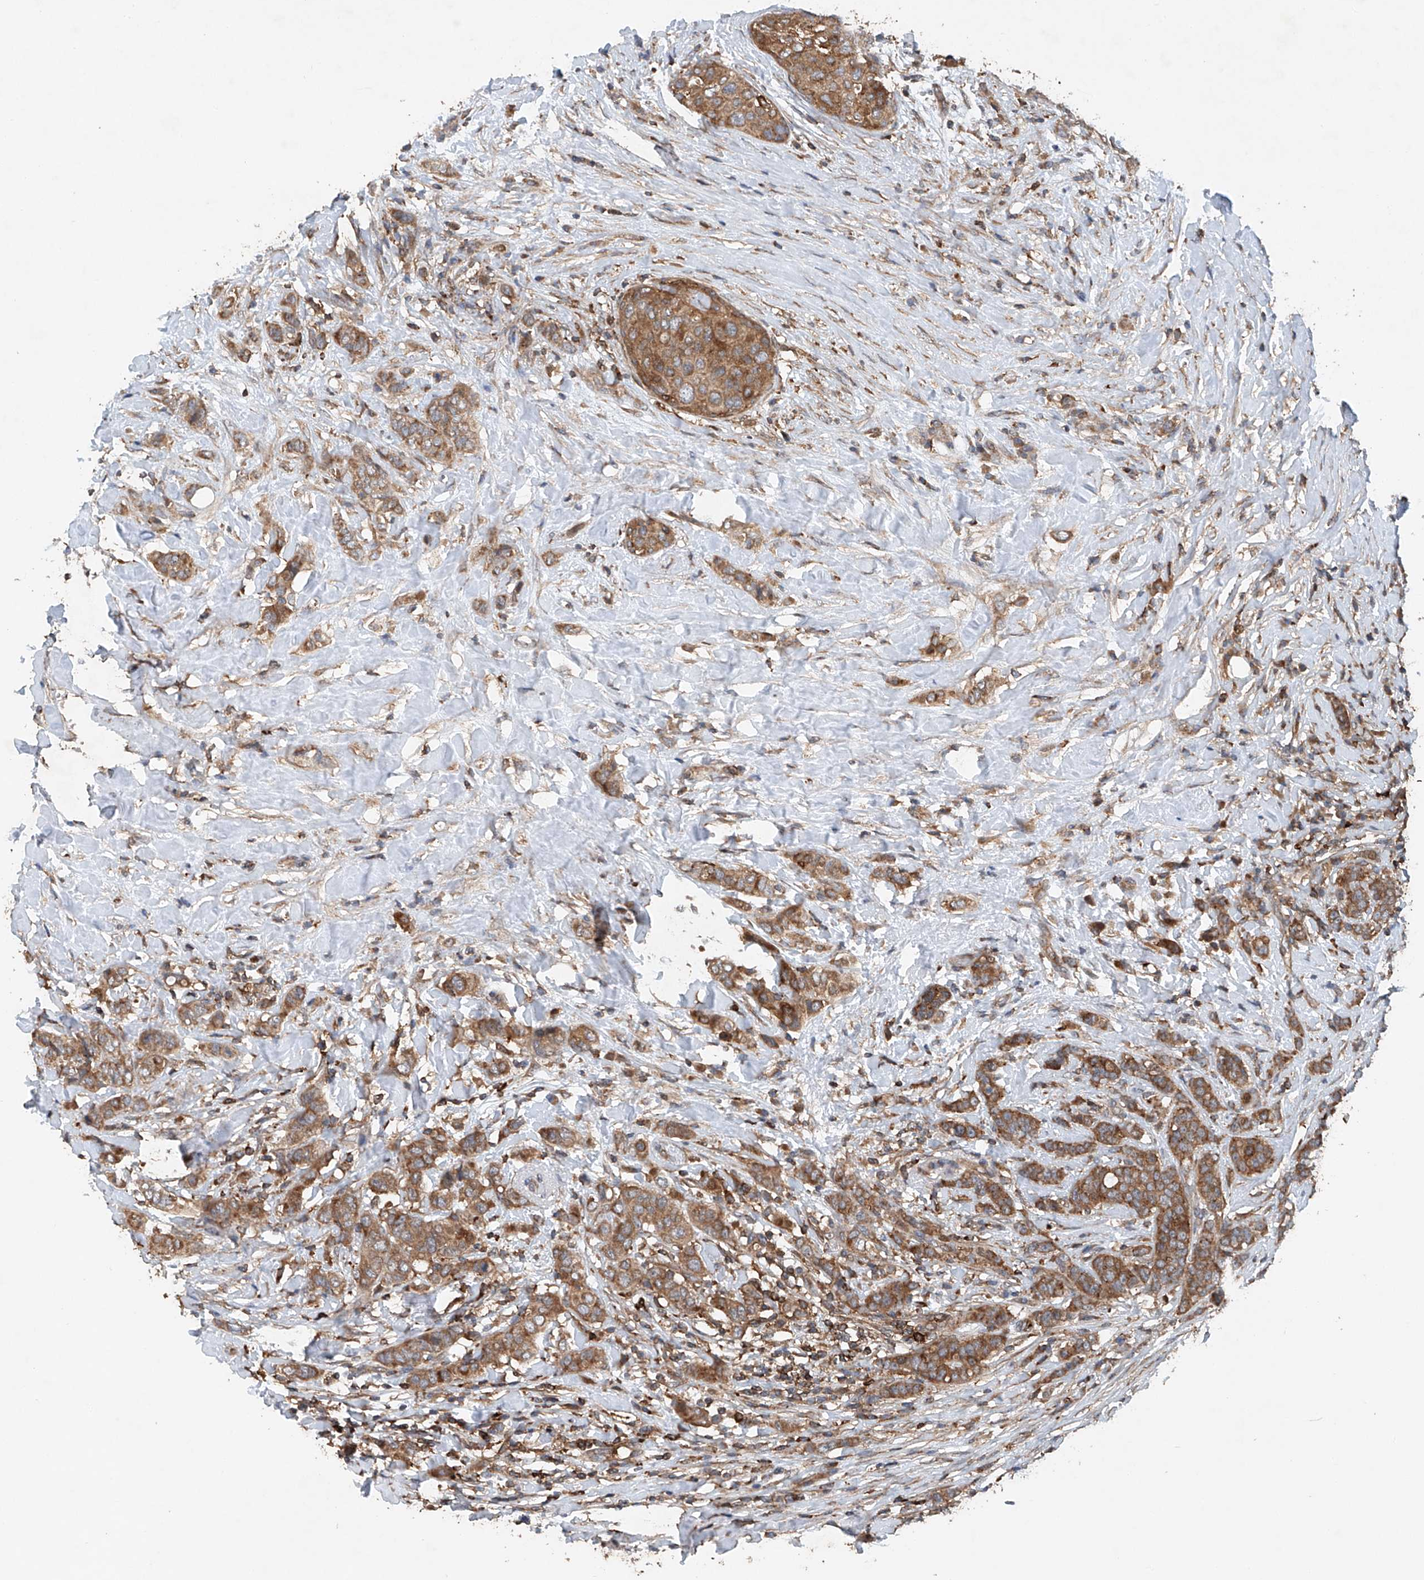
{"staining": {"intensity": "moderate", "quantity": ">75%", "location": "cytoplasmic/membranous"}, "tissue": "breast cancer", "cell_type": "Tumor cells", "image_type": "cancer", "snomed": [{"axis": "morphology", "description": "Lobular carcinoma"}, {"axis": "topography", "description": "Breast"}], "caption": "Moderate cytoplasmic/membranous staining for a protein is identified in approximately >75% of tumor cells of lobular carcinoma (breast) using immunohistochemistry.", "gene": "CEP85L", "patient": {"sex": "female", "age": 51}}